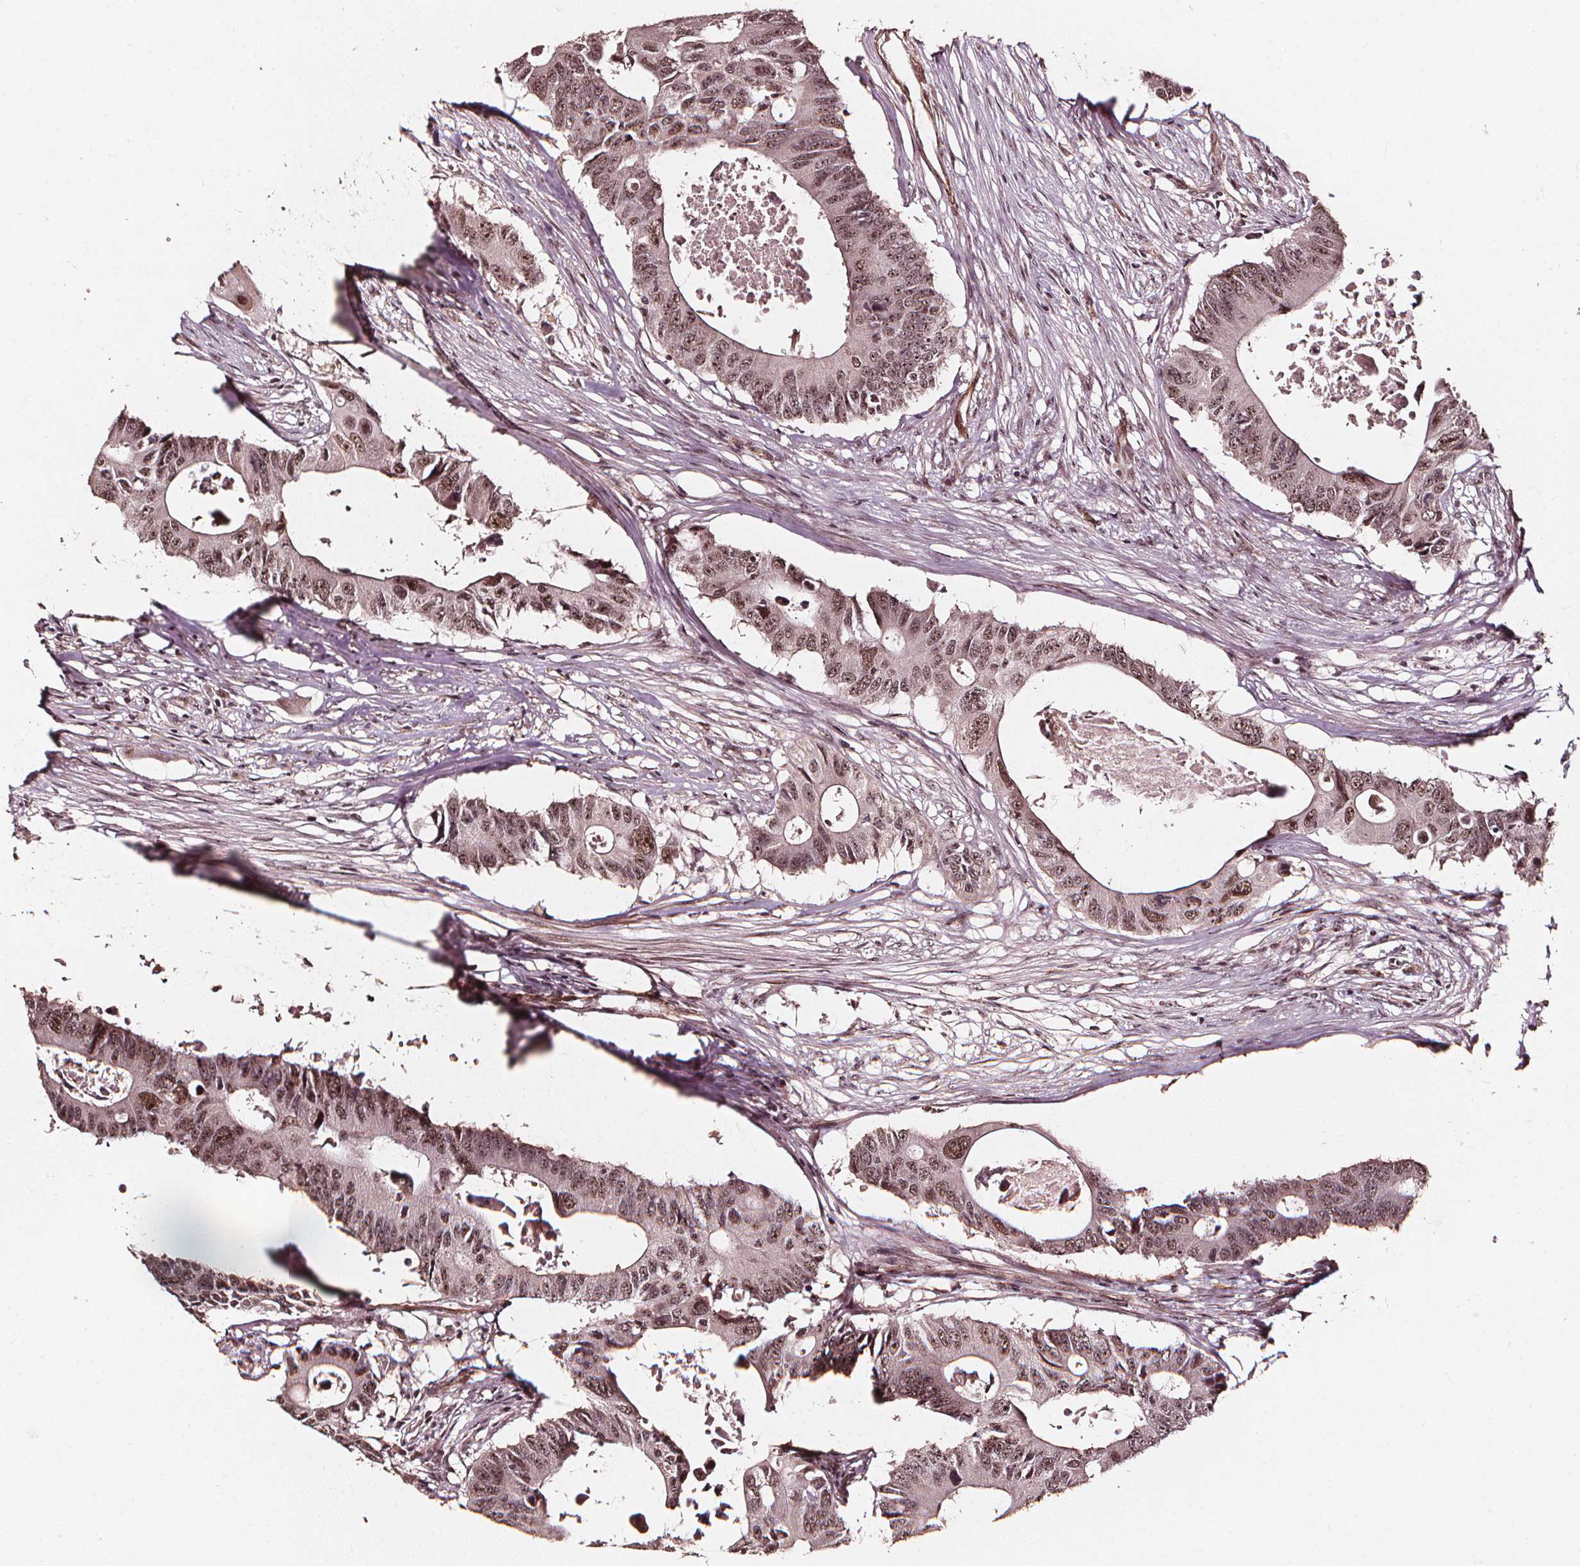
{"staining": {"intensity": "moderate", "quantity": ">75%", "location": "nuclear"}, "tissue": "colorectal cancer", "cell_type": "Tumor cells", "image_type": "cancer", "snomed": [{"axis": "morphology", "description": "Adenocarcinoma, NOS"}, {"axis": "topography", "description": "Colon"}], "caption": "Moderate nuclear positivity is present in about >75% of tumor cells in colorectal adenocarcinoma. (IHC, brightfield microscopy, high magnification).", "gene": "EXOSC9", "patient": {"sex": "male", "age": 71}}